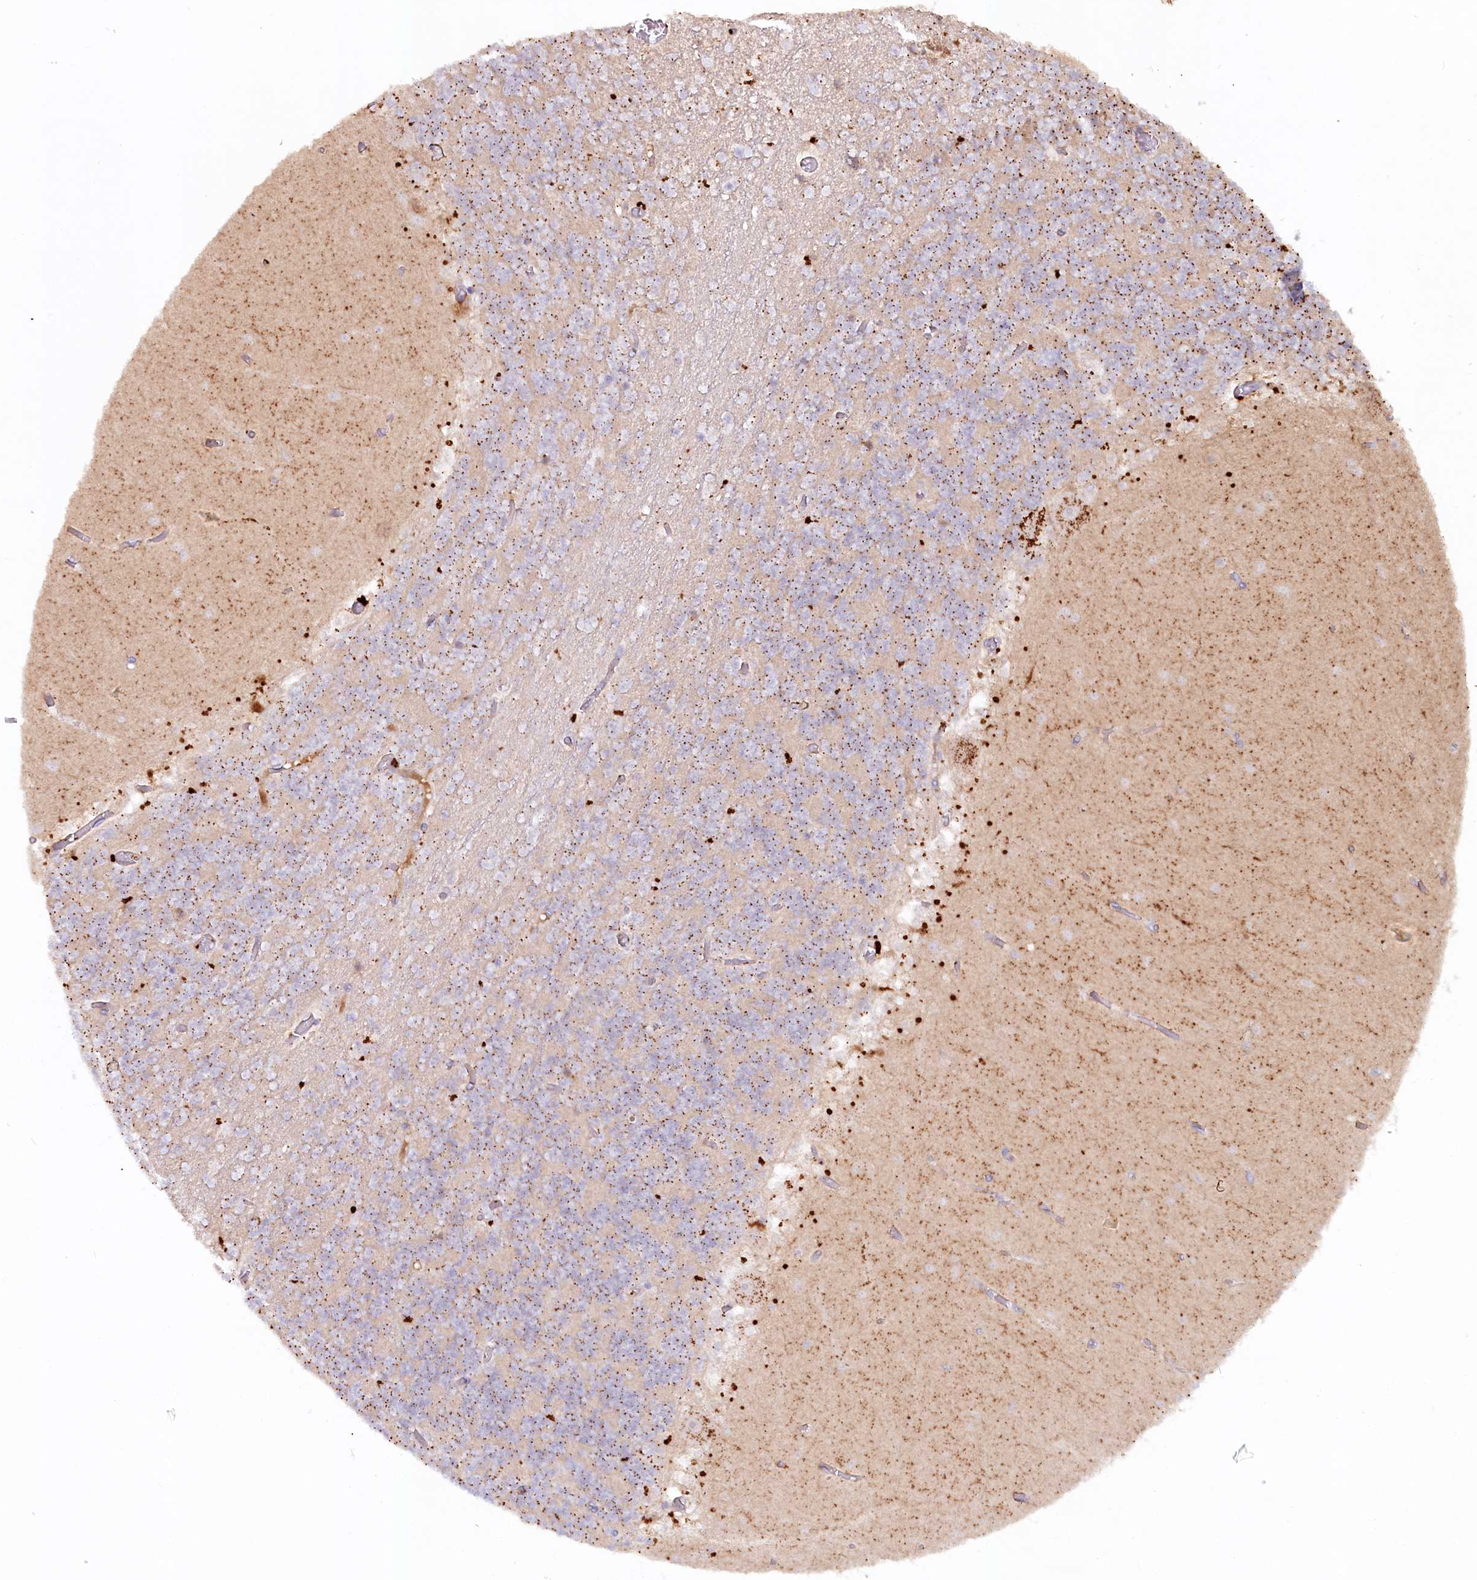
{"staining": {"intensity": "strong", "quantity": "25%-75%", "location": "cytoplasmic/membranous"}, "tissue": "cerebellum", "cell_type": "Cells in granular layer", "image_type": "normal", "snomed": [{"axis": "morphology", "description": "Normal tissue, NOS"}, {"axis": "topography", "description": "Cerebellum"}], "caption": "Immunohistochemistry (IHC) photomicrograph of unremarkable cerebellum: human cerebellum stained using immunohistochemistry exhibits high levels of strong protein expression localized specifically in the cytoplasmic/membranous of cells in granular layer, appearing as a cytoplasmic/membranous brown color.", "gene": "PSAPL1", "patient": {"sex": "female", "age": 28}}